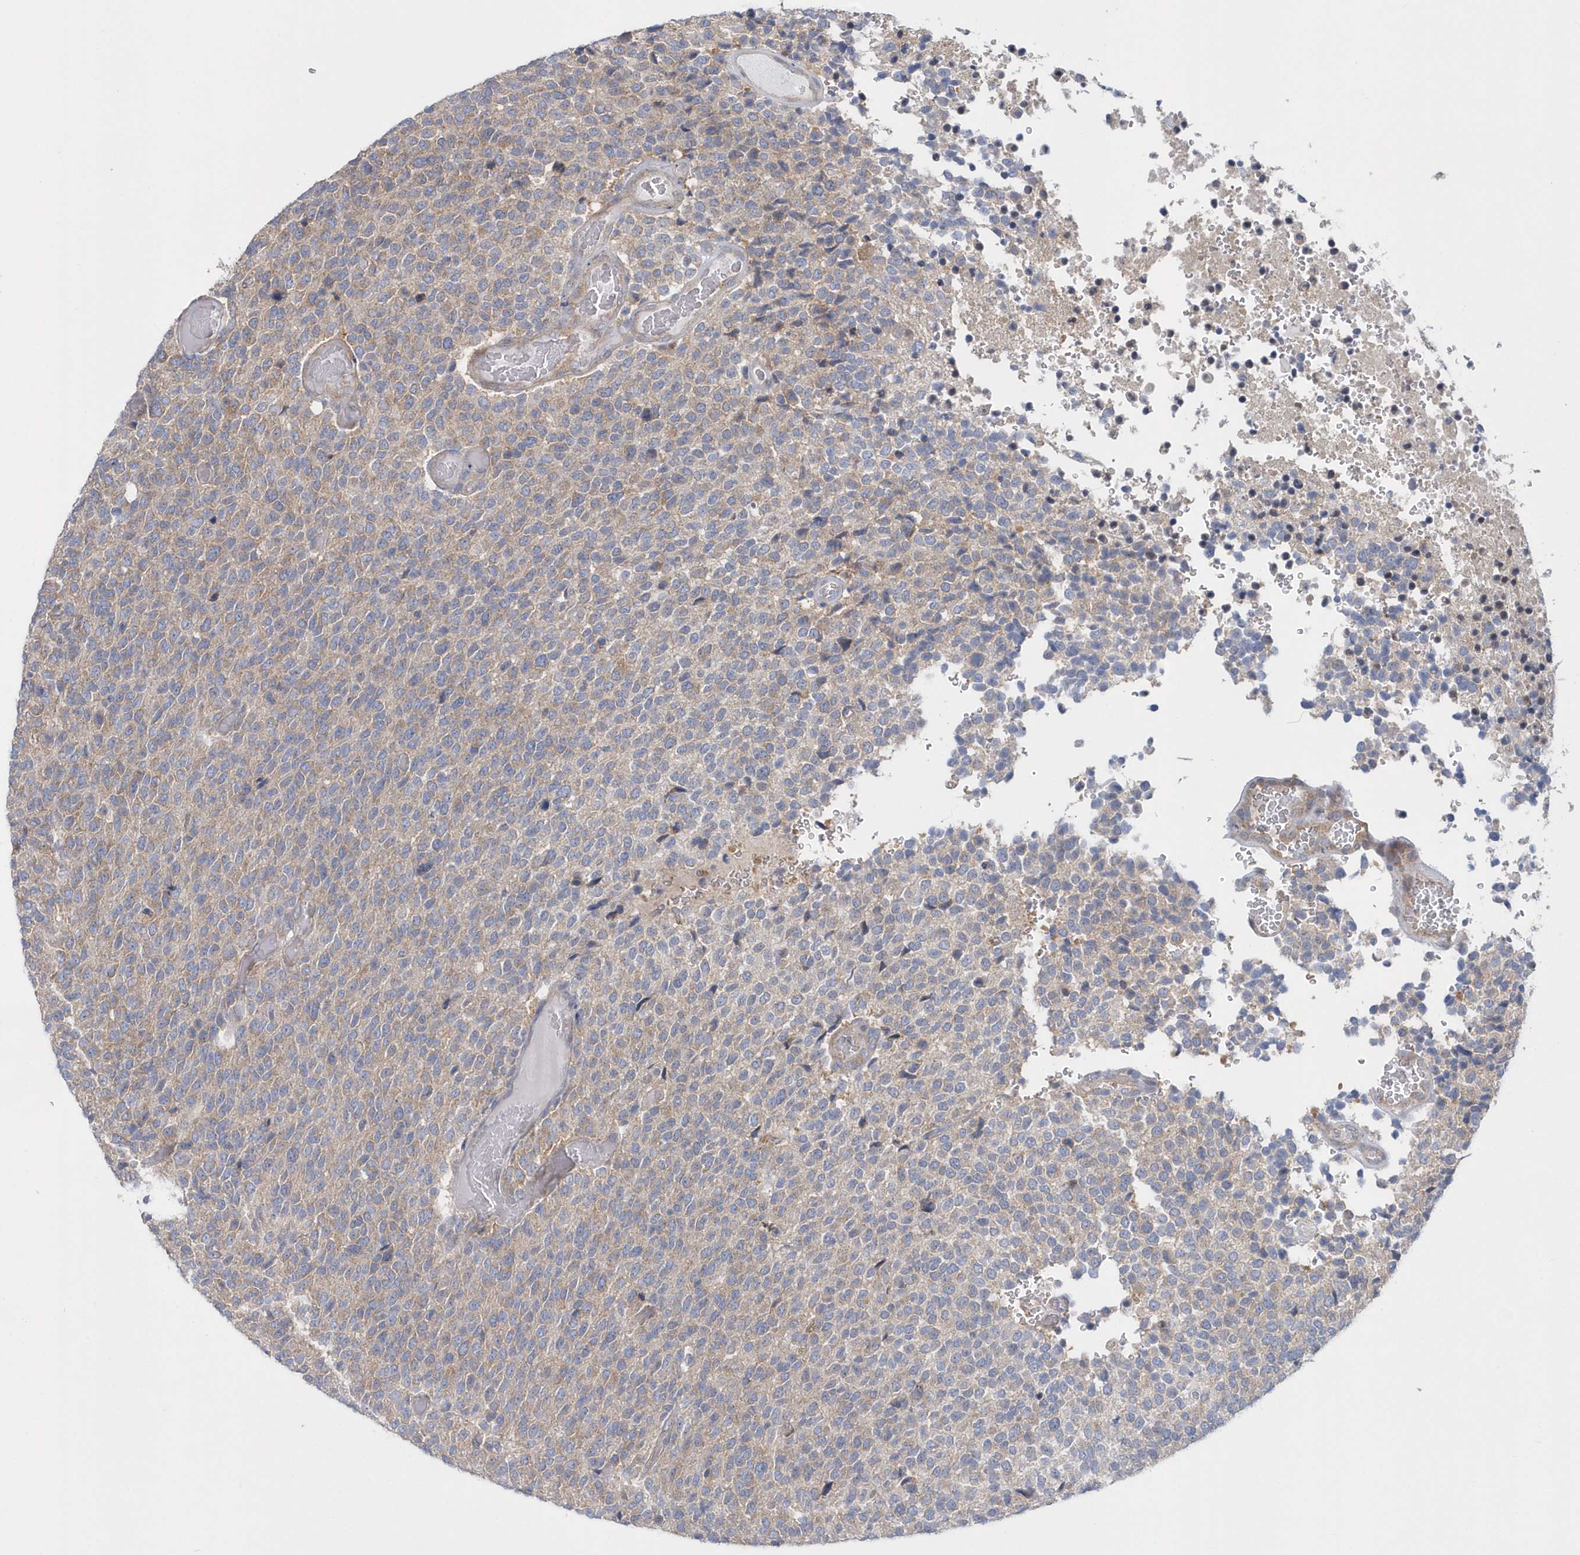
{"staining": {"intensity": "weak", "quantity": "<25%", "location": "cytoplasmic/membranous"}, "tissue": "glioma", "cell_type": "Tumor cells", "image_type": "cancer", "snomed": [{"axis": "morphology", "description": "Glioma, malignant, High grade"}, {"axis": "topography", "description": "pancreas cauda"}], "caption": "Immunohistochemistry micrograph of human glioma stained for a protein (brown), which shows no expression in tumor cells. Nuclei are stained in blue.", "gene": "EIF3C", "patient": {"sex": "male", "age": 60}}